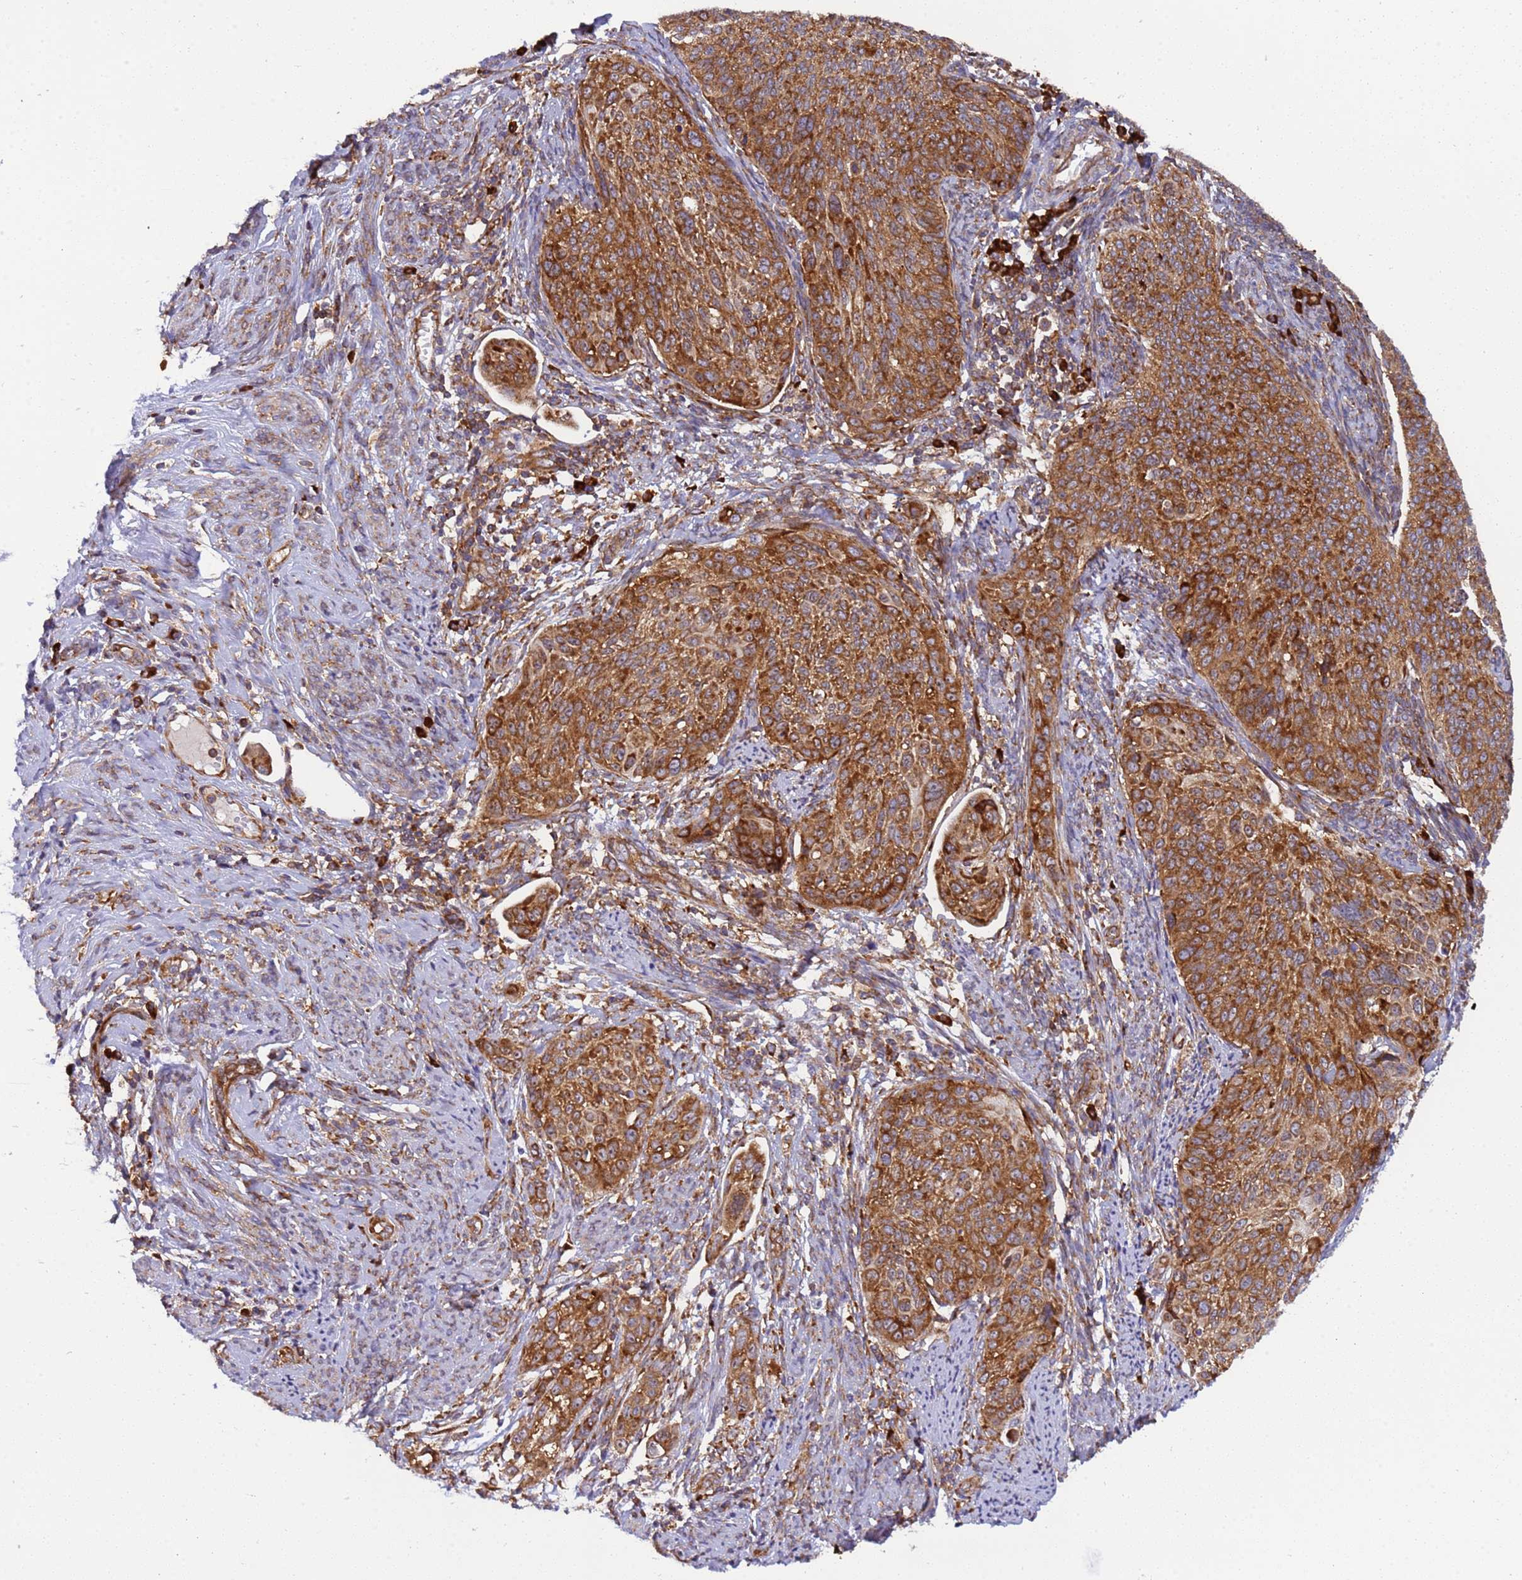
{"staining": {"intensity": "strong", "quantity": ">75%", "location": "cytoplasmic/membranous"}, "tissue": "cervical cancer", "cell_type": "Tumor cells", "image_type": "cancer", "snomed": [{"axis": "morphology", "description": "Squamous cell carcinoma, NOS"}, {"axis": "topography", "description": "Cervix"}], "caption": "Human cervical cancer (squamous cell carcinoma) stained with a protein marker demonstrates strong staining in tumor cells.", "gene": "RPL36", "patient": {"sex": "female", "age": 70}}